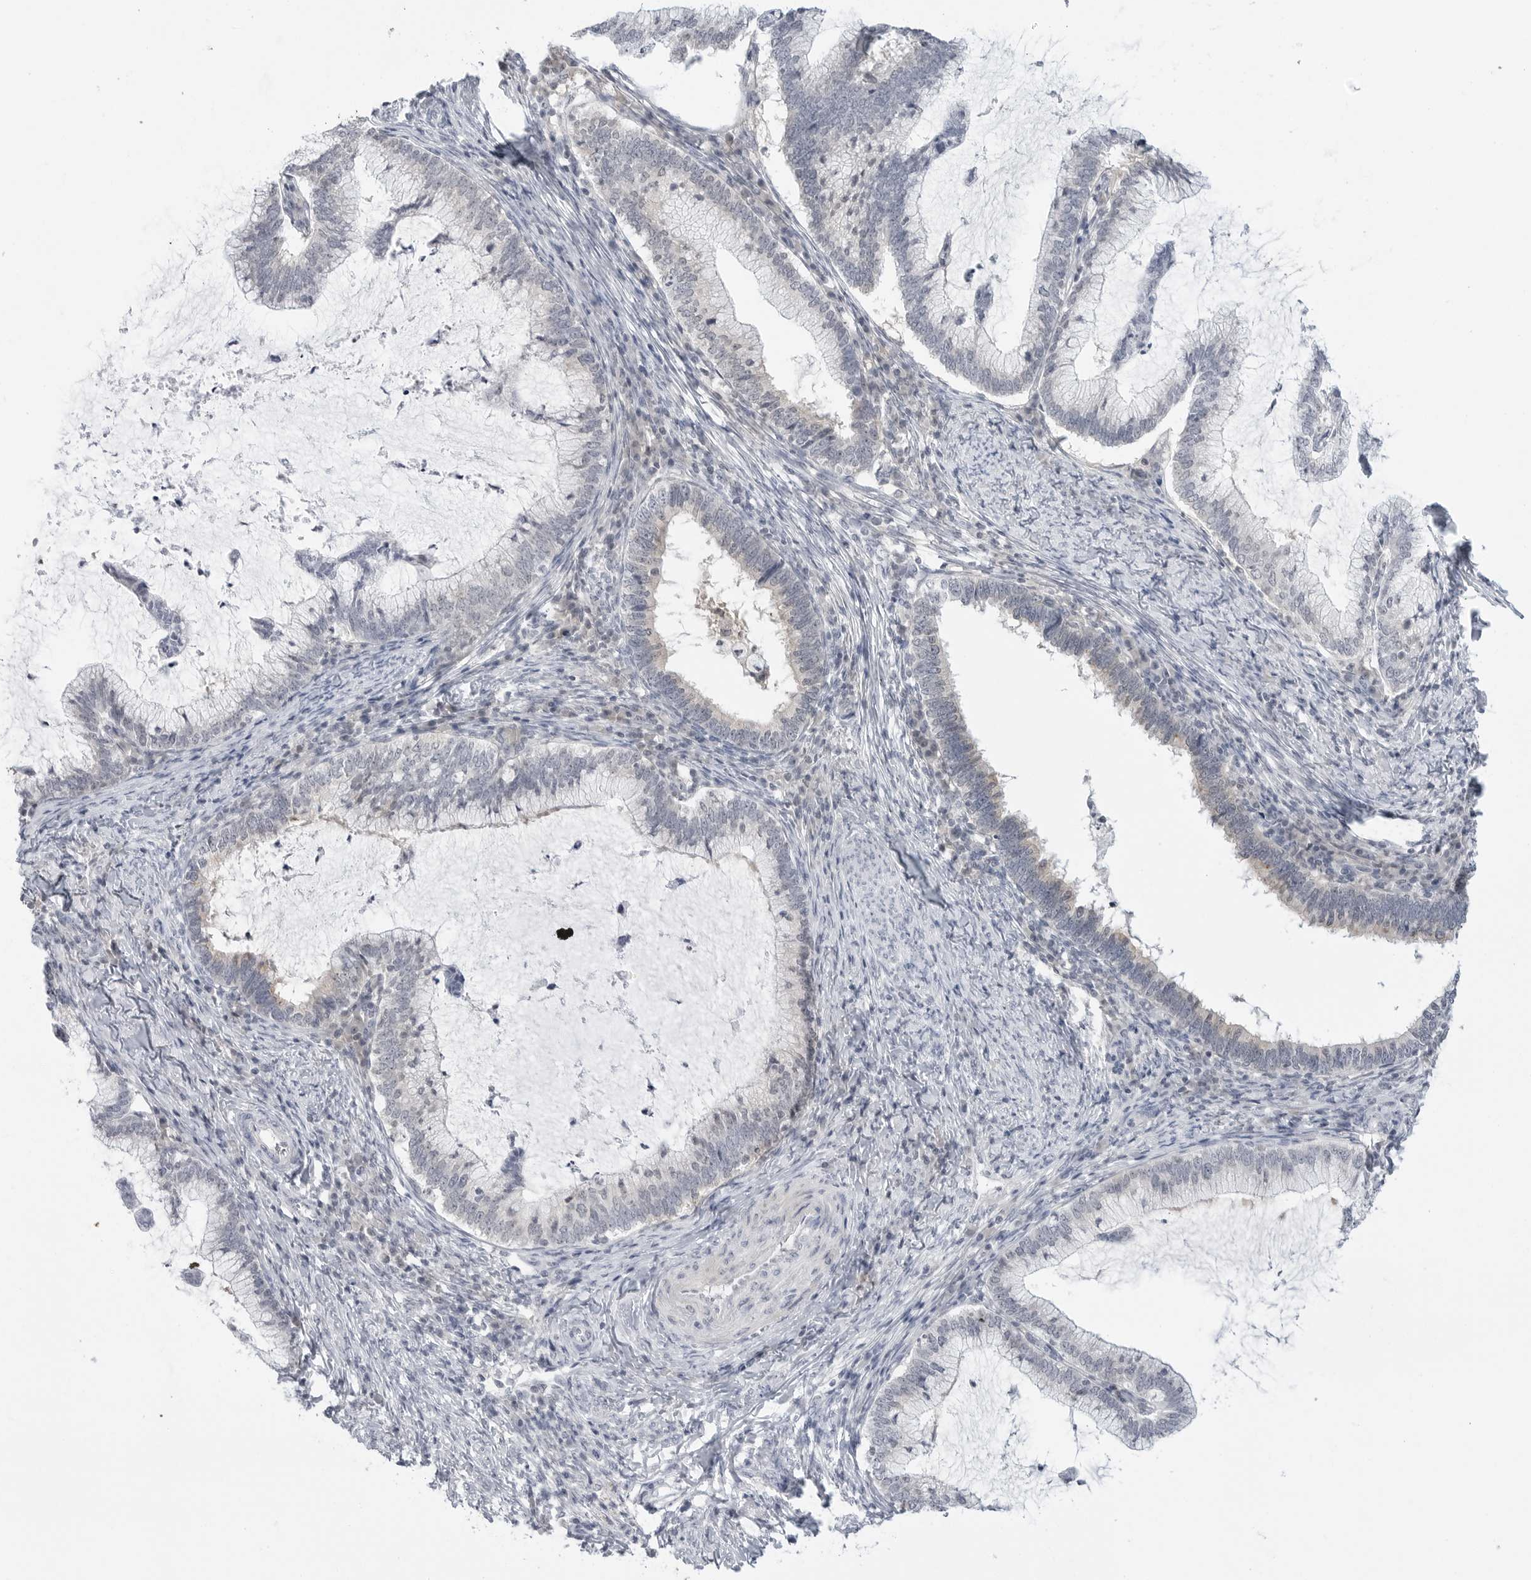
{"staining": {"intensity": "negative", "quantity": "none", "location": "none"}, "tissue": "cervical cancer", "cell_type": "Tumor cells", "image_type": "cancer", "snomed": [{"axis": "morphology", "description": "Adenocarcinoma, NOS"}, {"axis": "topography", "description": "Cervix"}], "caption": "A high-resolution micrograph shows IHC staining of cervical cancer, which shows no significant expression in tumor cells.", "gene": "MAP2K5", "patient": {"sex": "female", "age": 36}}